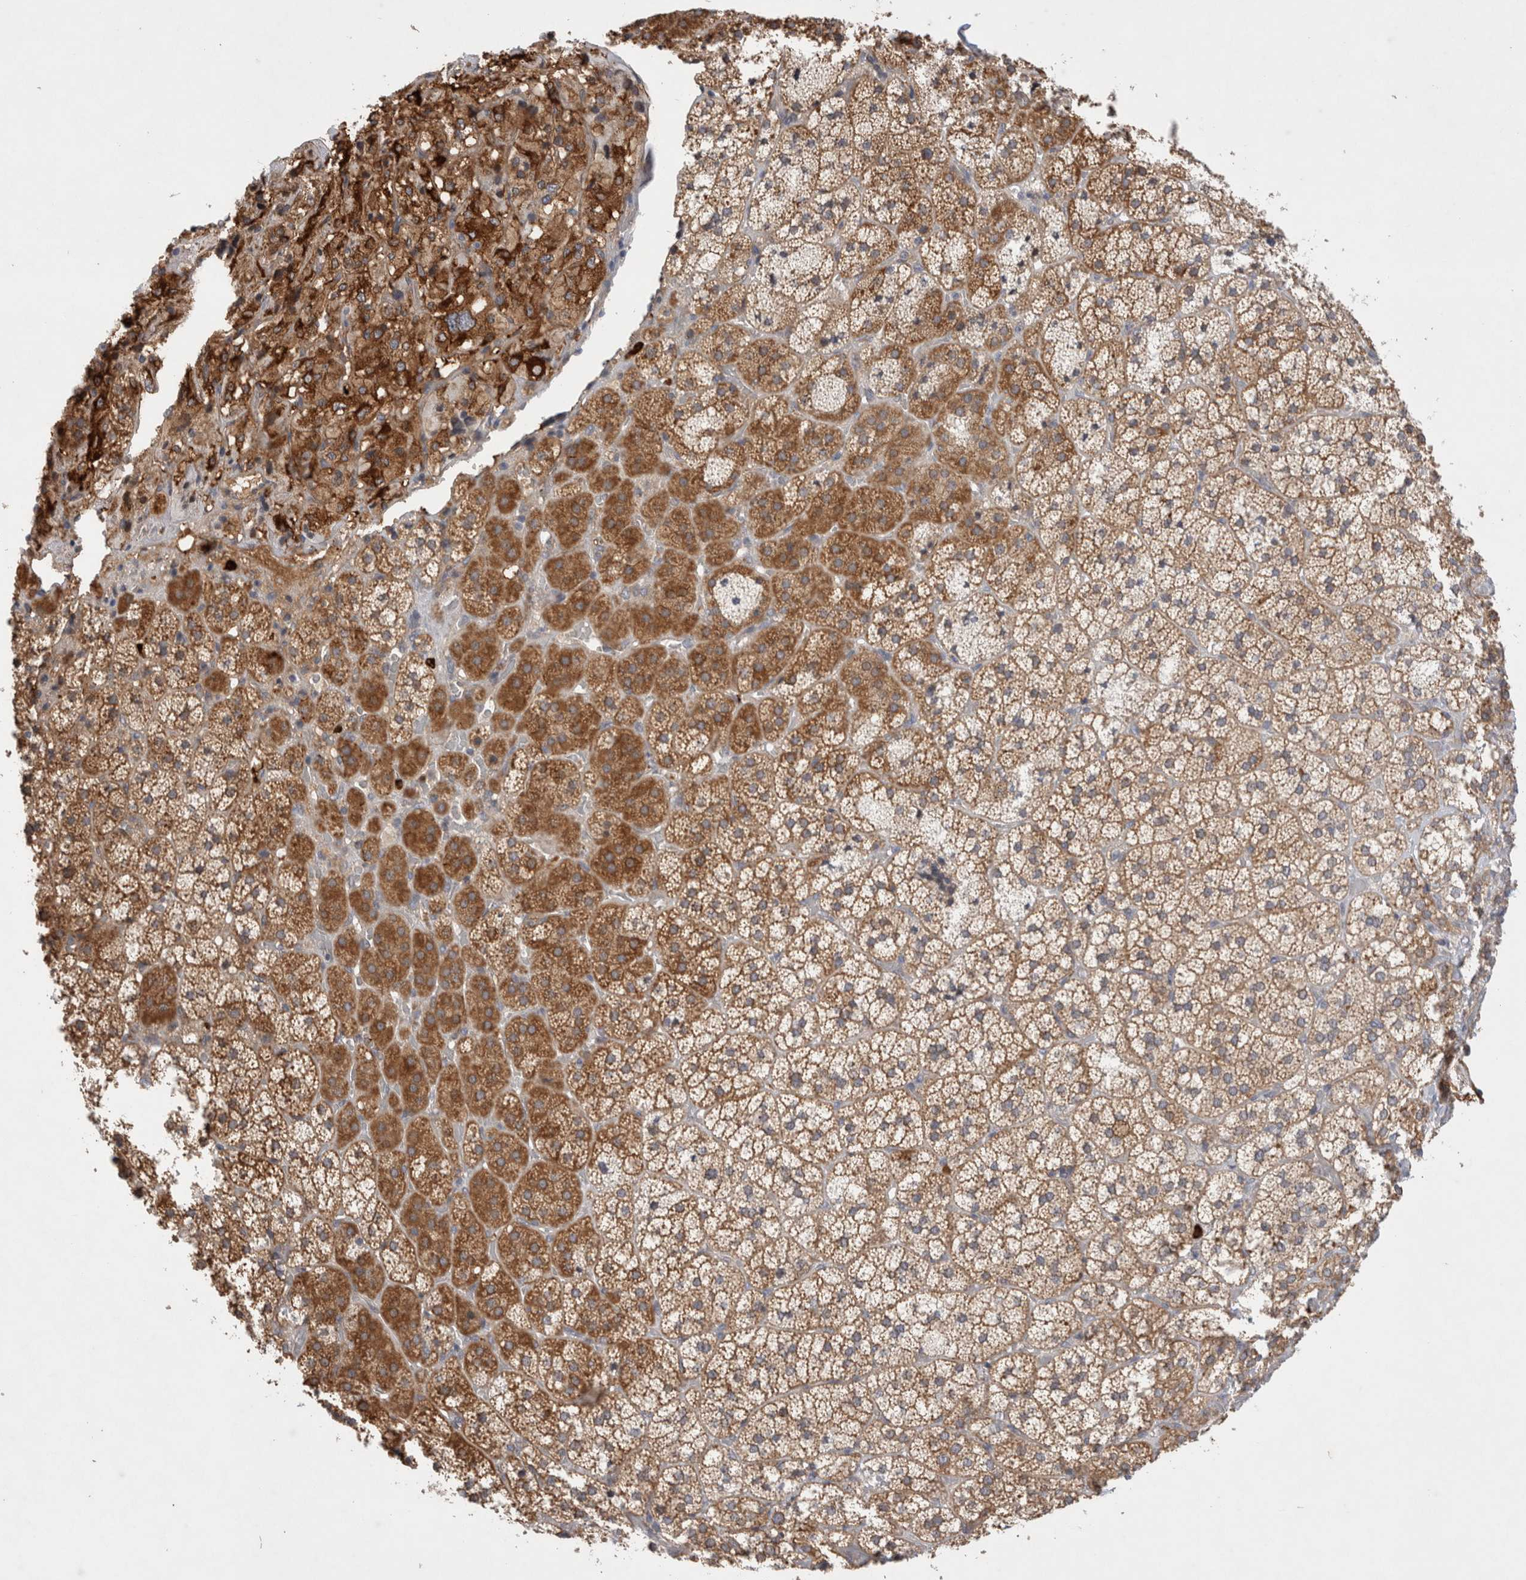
{"staining": {"intensity": "strong", "quantity": ">75%", "location": "cytoplasmic/membranous"}, "tissue": "adrenal gland", "cell_type": "Glandular cells", "image_type": "normal", "snomed": [{"axis": "morphology", "description": "Normal tissue, NOS"}, {"axis": "topography", "description": "Adrenal gland"}], "caption": "Strong cytoplasmic/membranous positivity for a protein is appreciated in about >75% of glandular cells of normal adrenal gland using IHC.", "gene": "GSDMB", "patient": {"sex": "female", "age": 44}}